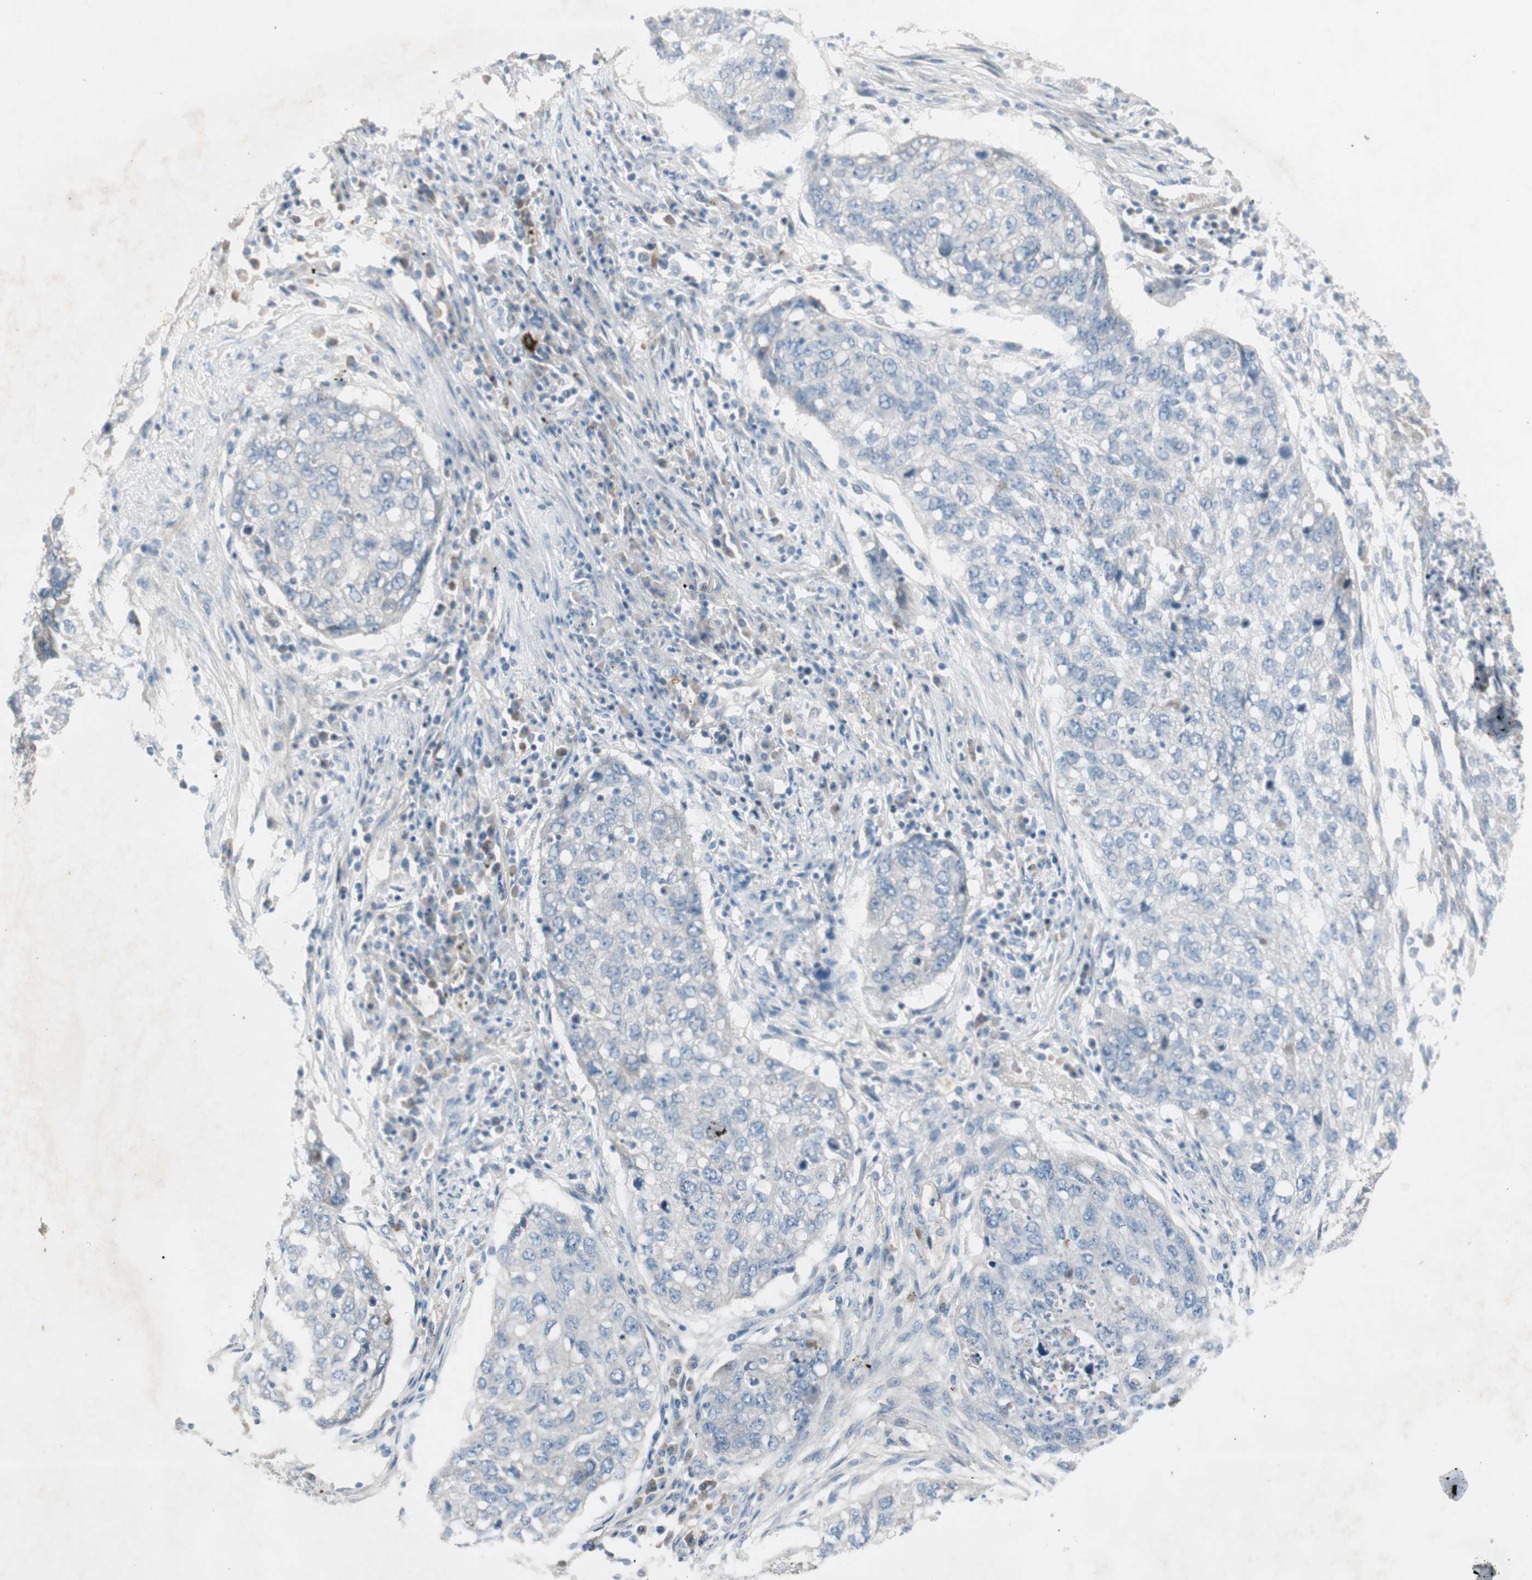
{"staining": {"intensity": "negative", "quantity": "none", "location": "none"}, "tissue": "lung cancer", "cell_type": "Tumor cells", "image_type": "cancer", "snomed": [{"axis": "morphology", "description": "Squamous cell carcinoma, NOS"}, {"axis": "topography", "description": "Lung"}], "caption": "Human lung squamous cell carcinoma stained for a protein using immunohistochemistry (IHC) demonstrates no positivity in tumor cells.", "gene": "MAPRE3", "patient": {"sex": "female", "age": 63}}